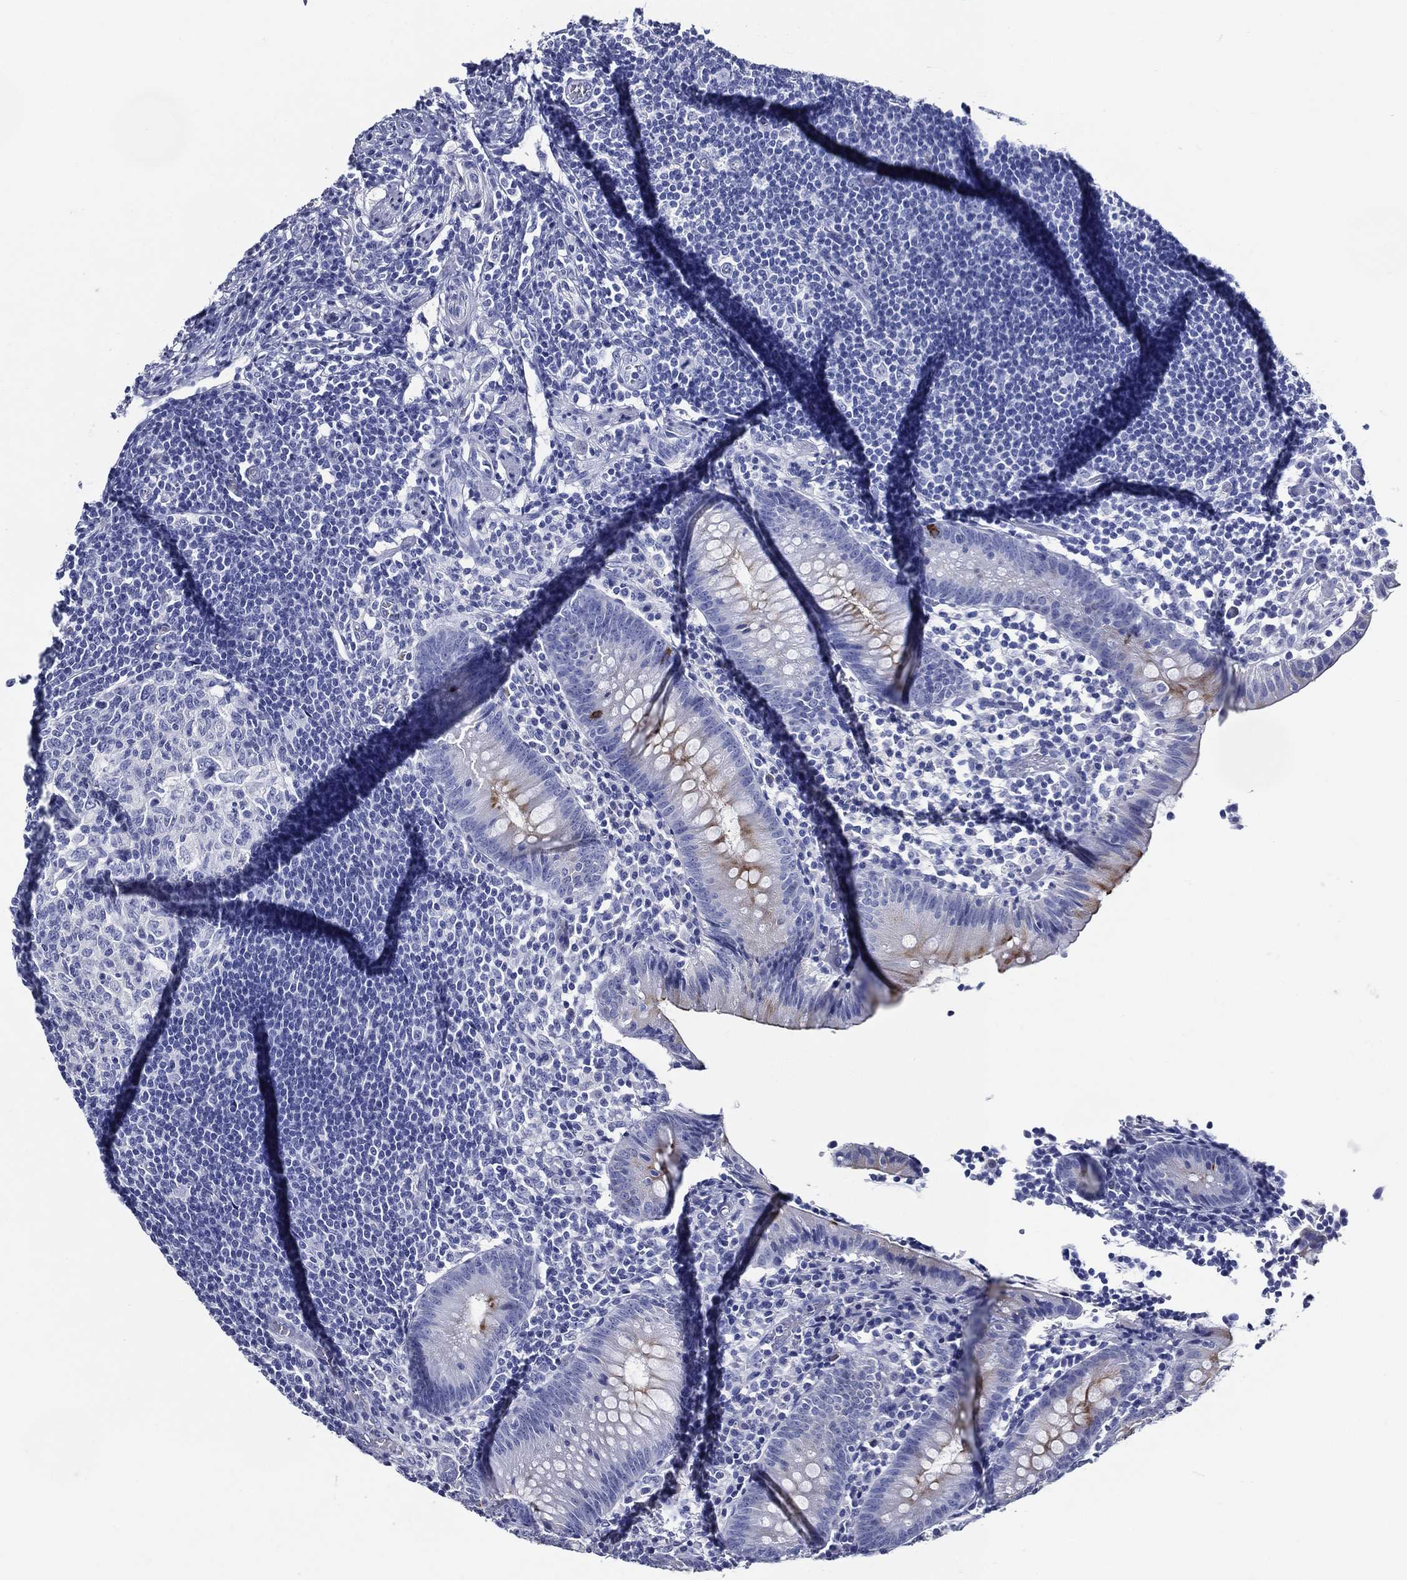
{"staining": {"intensity": "moderate", "quantity": "<25%", "location": "cytoplasmic/membranous"}, "tissue": "appendix", "cell_type": "Glandular cells", "image_type": "normal", "snomed": [{"axis": "morphology", "description": "Normal tissue, NOS"}, {"axis": "topography", "description": "Appendix"}], "caption": "An image of human appendix stained for a protein reveals moderate cytoplasmic/membranous brown staining in glandular cells.", "gene": "ACE2", "patient": {"sex": "female", "age": 40}}